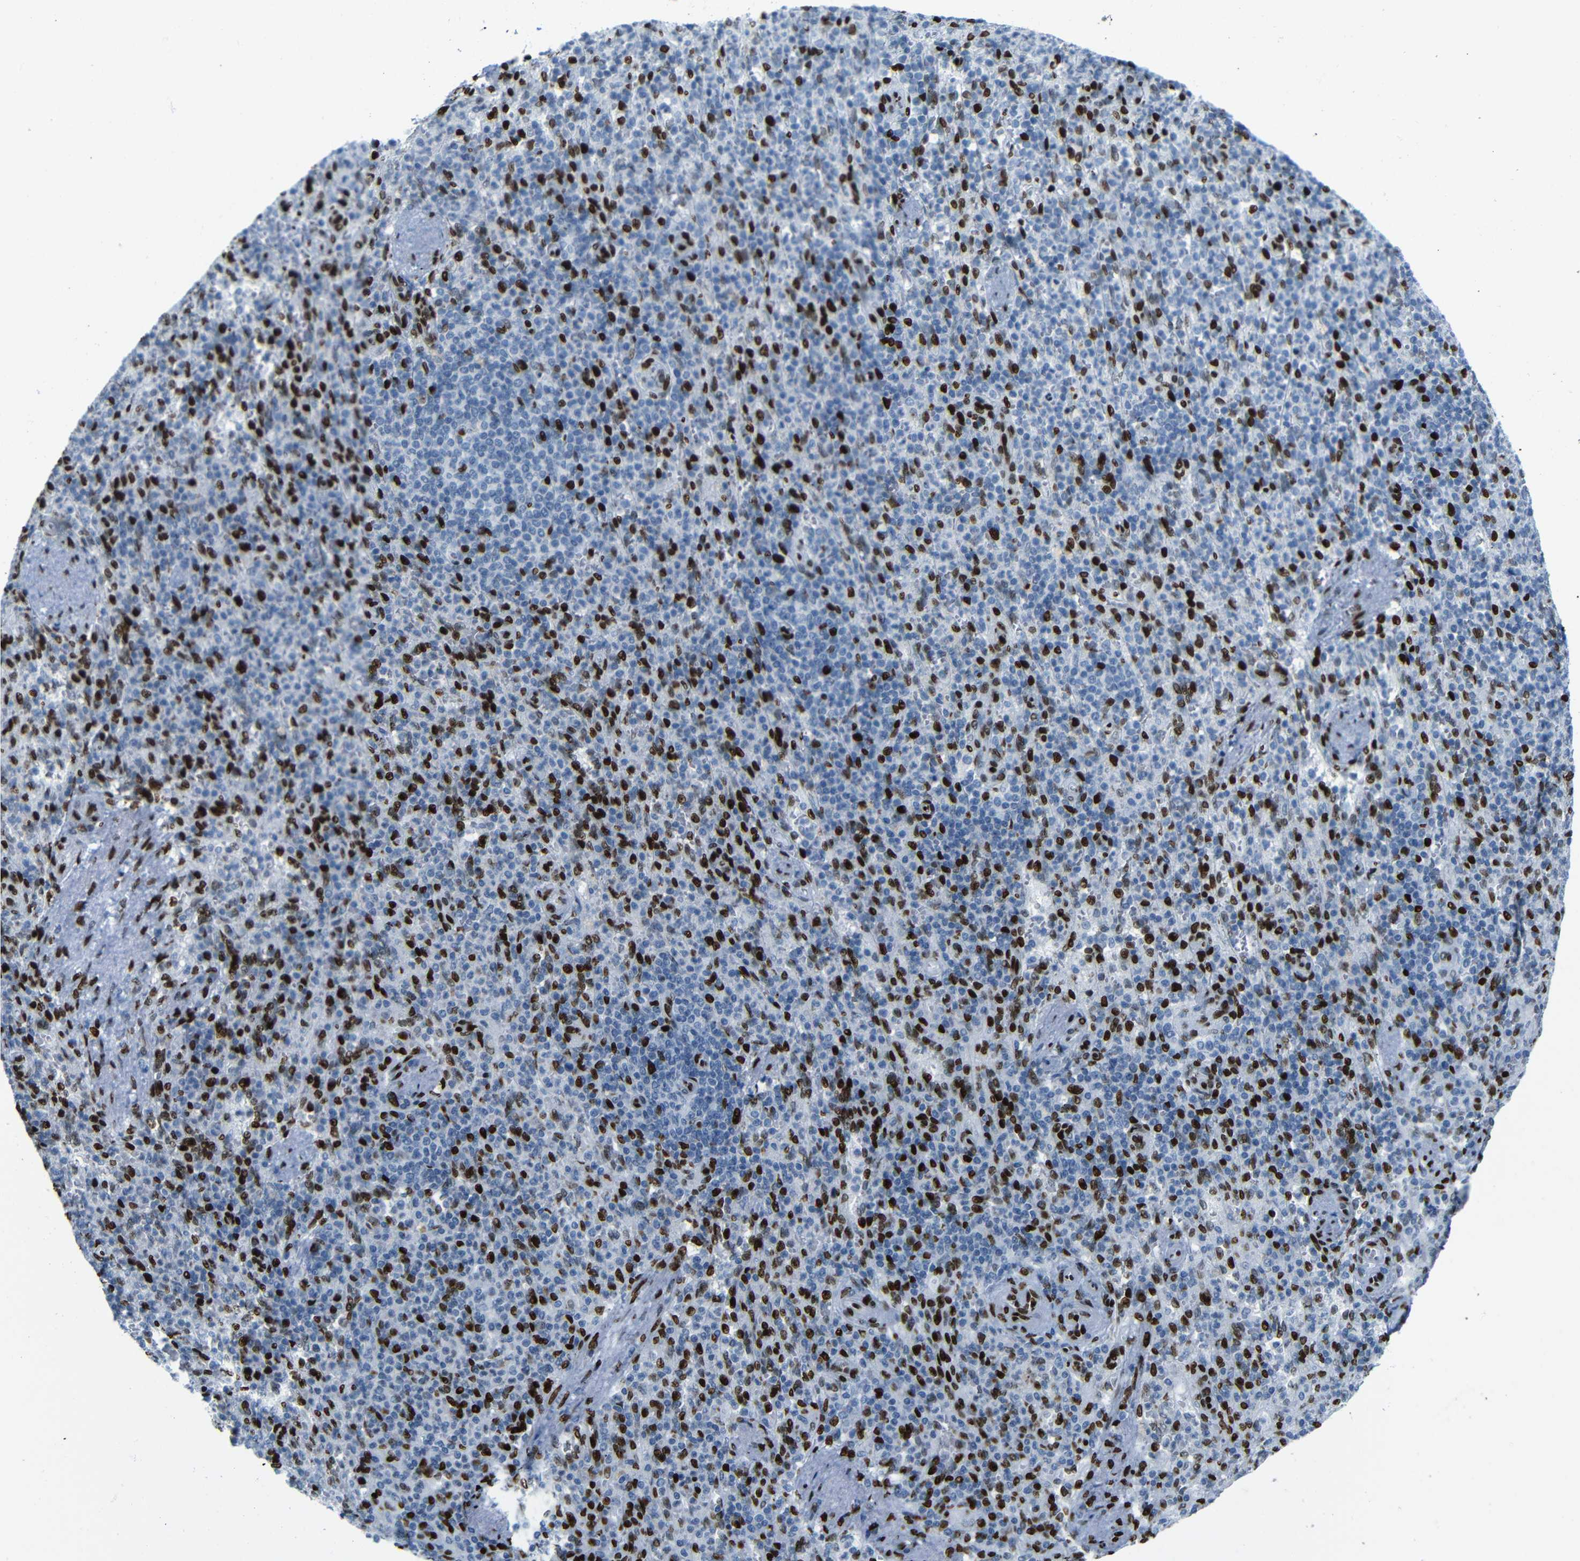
{"staining": {"intensity": "strong", "quantity": "<25%", "location": "nuclear"}, "tissue": "spleen", "cell_type": "Cells in red pulp", "image_type": "normal", "snomed": [{"axis": "morphology", "description": "Normal tissue, NOS"}, {"axis": "topography", "description": "Spleen"}], "caption": "An immunohistochemistry (IHC) photomicrograph of normal tissue is shown. Protein staining in brown highlights strong nuclear positivity in spleen within cells in red pulp. The staining is performed using DAB brown chromogen to label protein expression. The nuclei are counter-stained blue using hematoxylin.", "gene": "NPIPB15", "patient": {"sex": "female", "age": 74}}